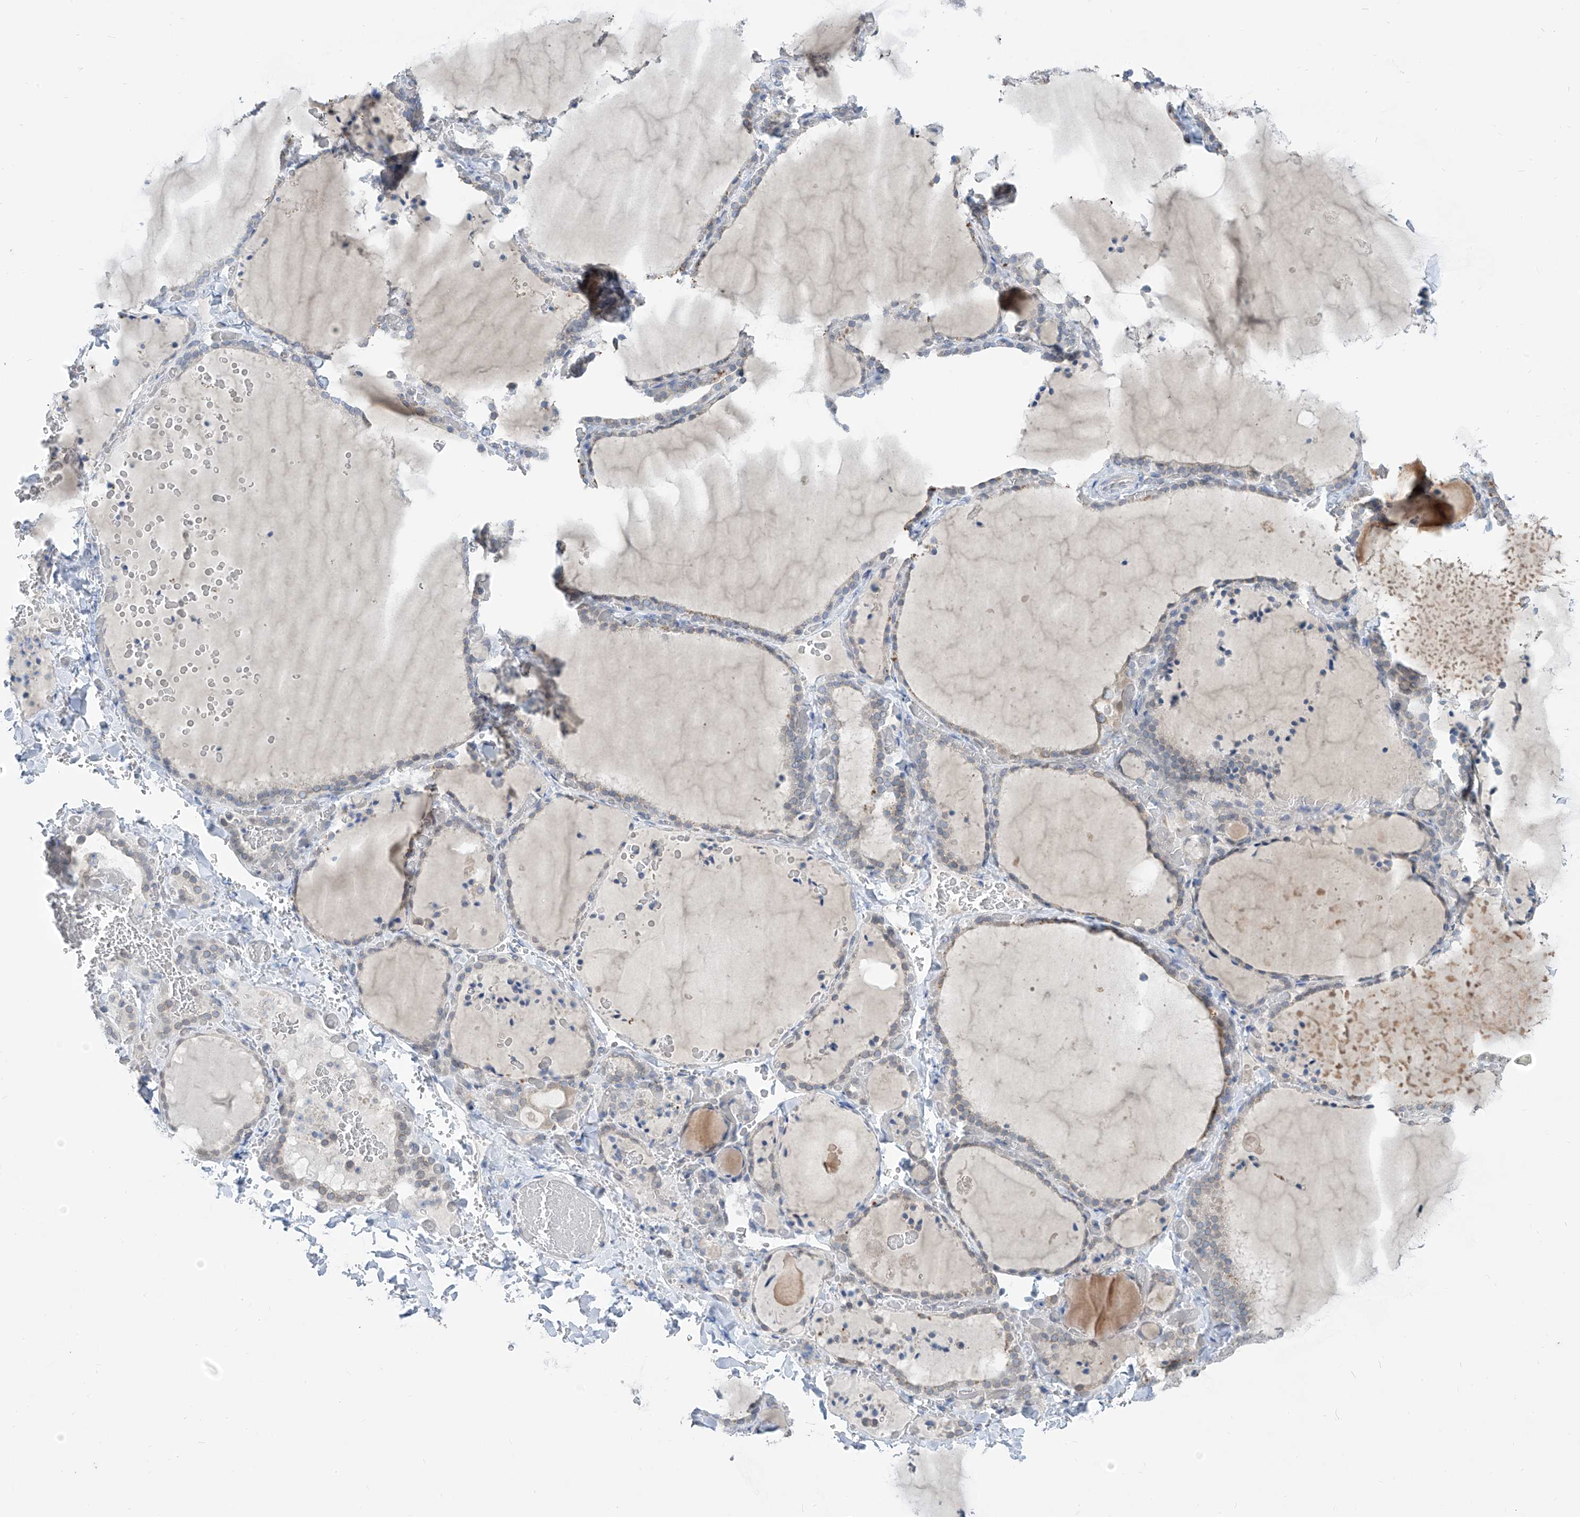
{"staining": {"intensity": "negative", "quantity": "none", "location": "none"}, "tissue": "thyroid gland", "cell_type": "Glandular cells", "image_type": "normal", "snomed": [{"axis": "morphology", "description": "Normal tissue, NOS"}, {"axis": "topography", "description": "Thyroid gland"}], "caption": "High power microscopy photomicrograph of an immunohistochemistry (IHC) histopathology image of unremarkable thyroid gland, revealing no significant positivity in glandular cells. (DAB immunohistochemistry with hematoxylin counter stain).", "gene": "KRTAP25", "patient": {"sex": "female", "age": 22}}